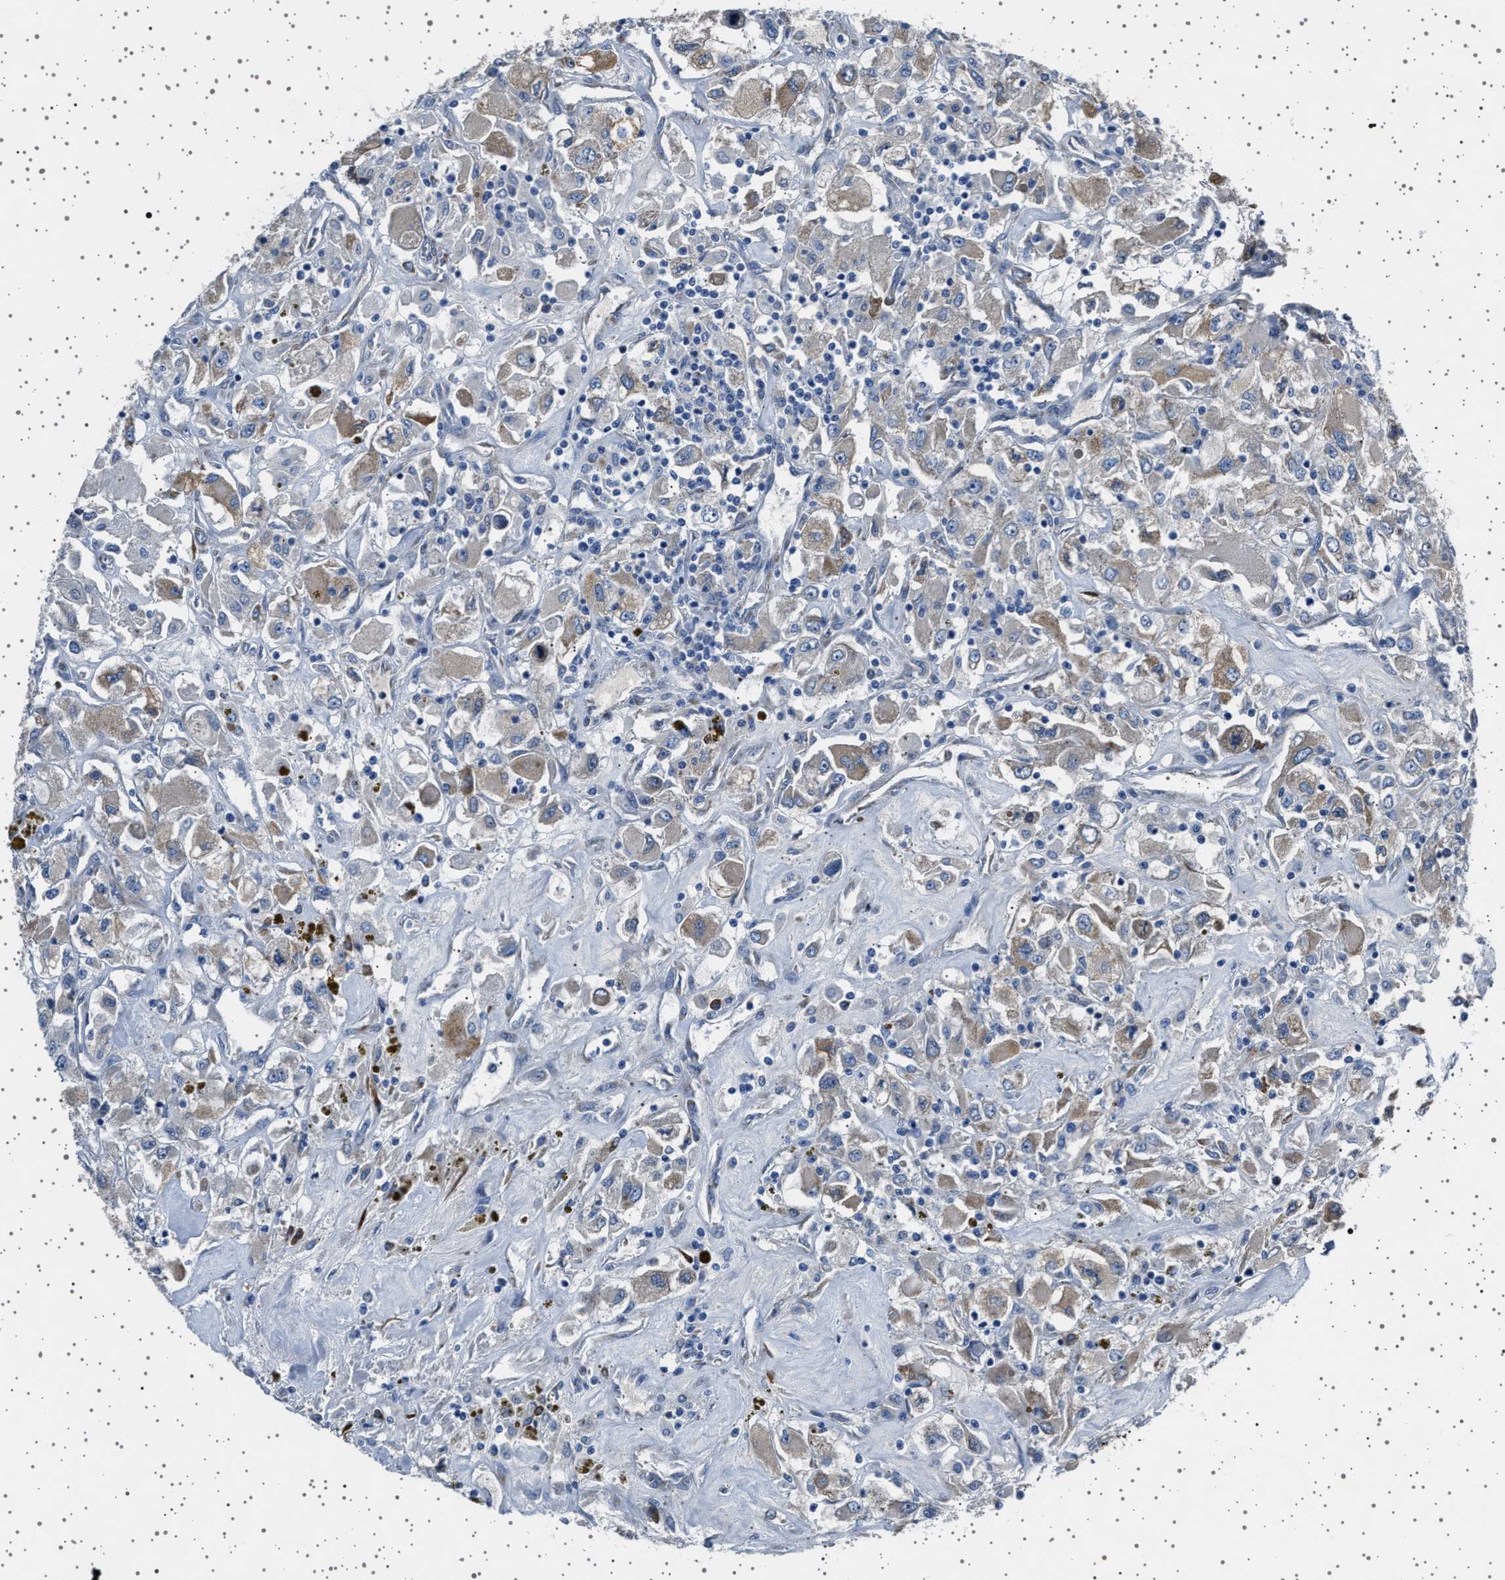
{"staining": {"intensity": "weak", "quantity": "25%-75%", "location": "cytoplasmic/membranous"}, "tissue": "renal cancer", "cell_type": "Tumor cells", "image_type": "cancer", "snomed": [{"axis": "morphology", "description": "Adenocarcinoma, NOS"}, {"axis": "topography", "description": "Kidney"}], "caption": "Tumor cells exhibit low levels of weak cytoplasmic/membranous staining in approximately 25%-75% of cells in human adenocarcinoma (renal). (DAB IHC with brightfield microscopy, high magnification).", "gene": "FTCD", "patient": {"sex": "female", "age": 52}}